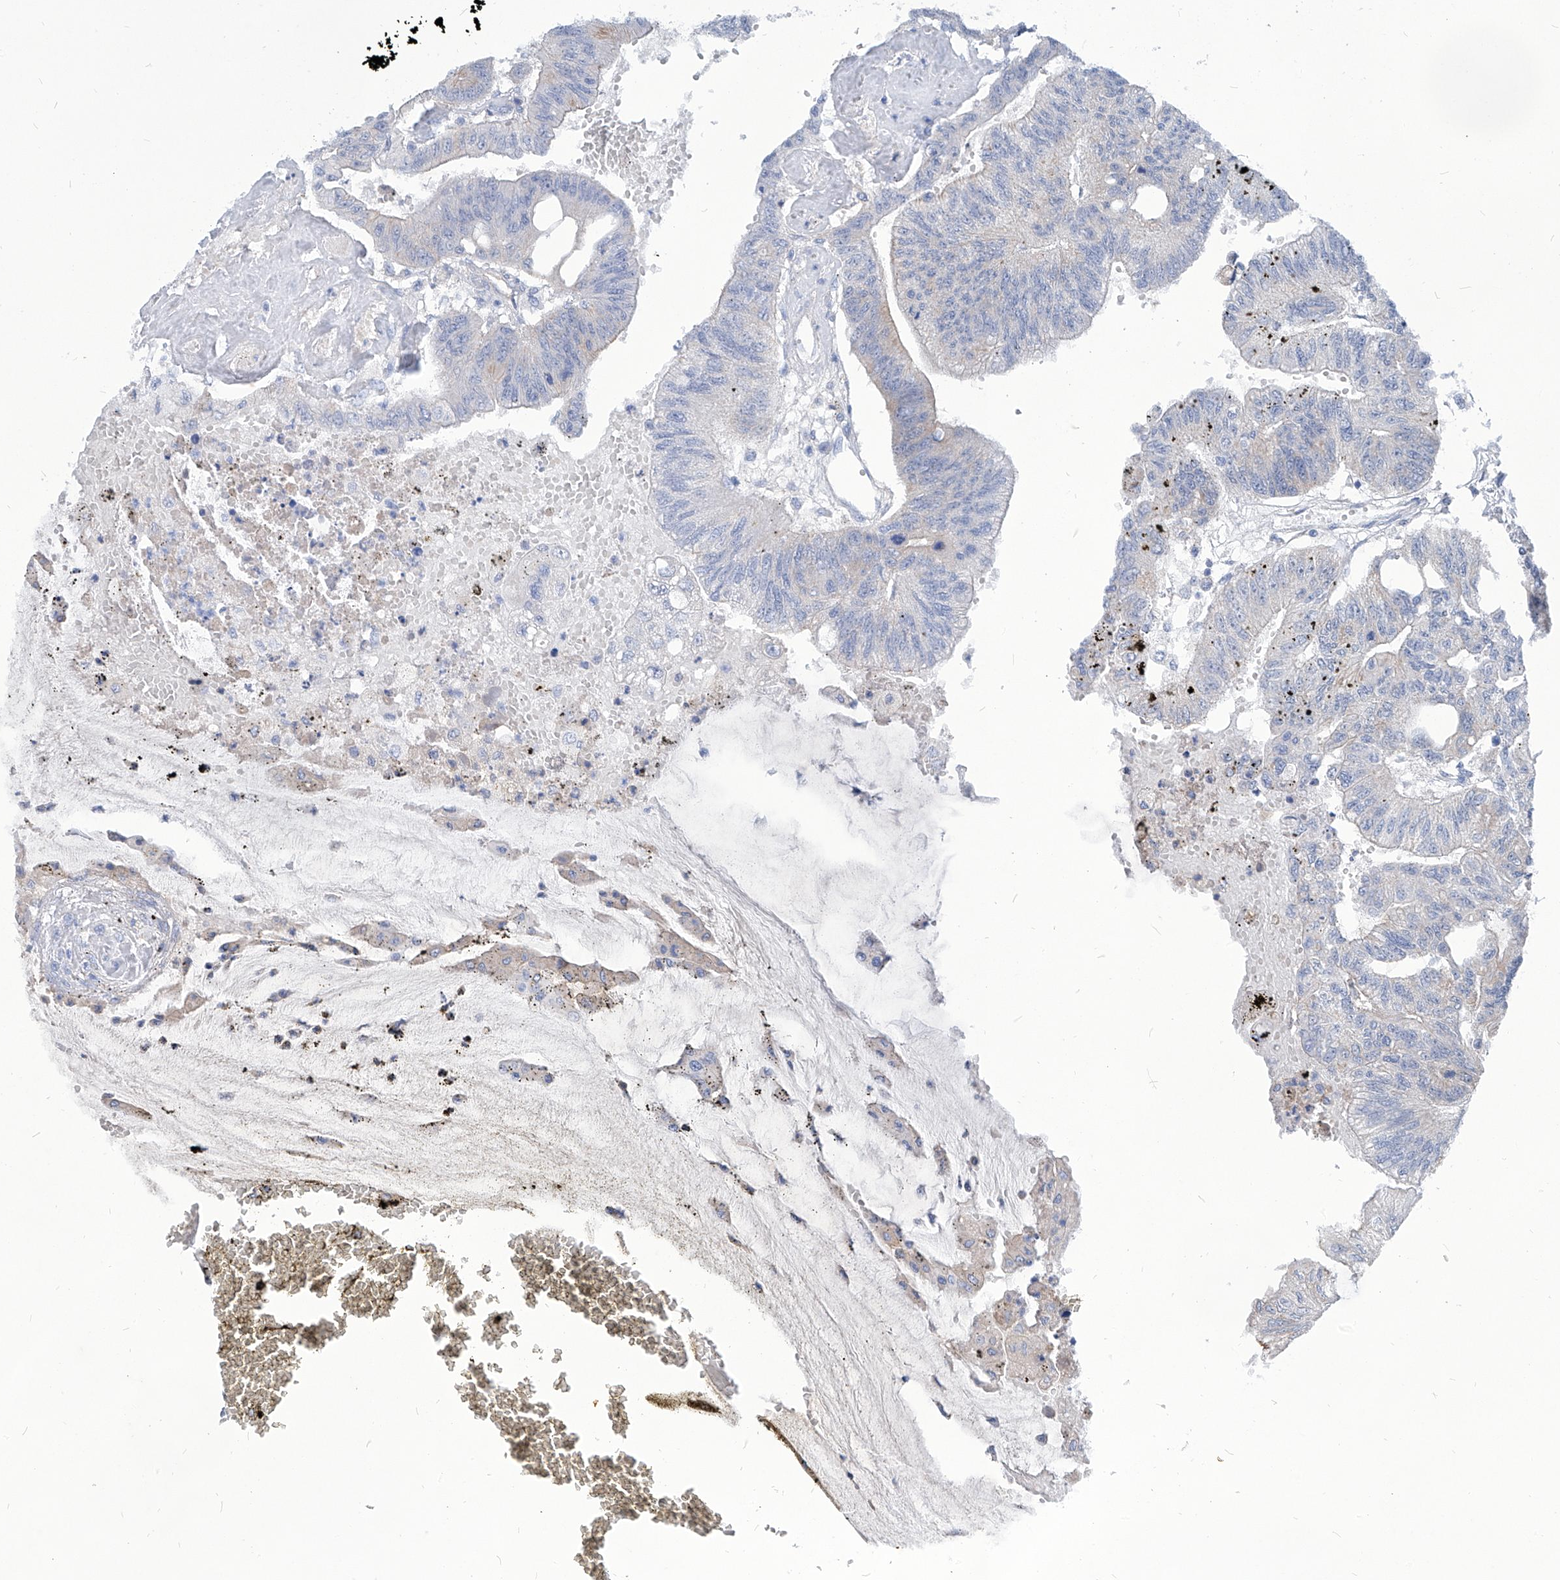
{"staining": {"intensity": "negative", "quantity": "none", "location": "none"}, "tissue": "colorectal cancer", "cell_type": "Tumor cells", "image_type": "cancer", "snomed": [{"axis": "morphology", "description": "Adenoma, NOS"}, {"axis": "morphology", "description": "Adenocarcinoma, NOS"}, {"axis": "topography", "description": "Colon"}], "caption": "The immunohistochemistry (IHC) photomicrograph has no significant positivity in tumor cells of colorectal cancer tissue.", "gene": "AKAP10", "patient": {"sex": "male", "age": 79}}